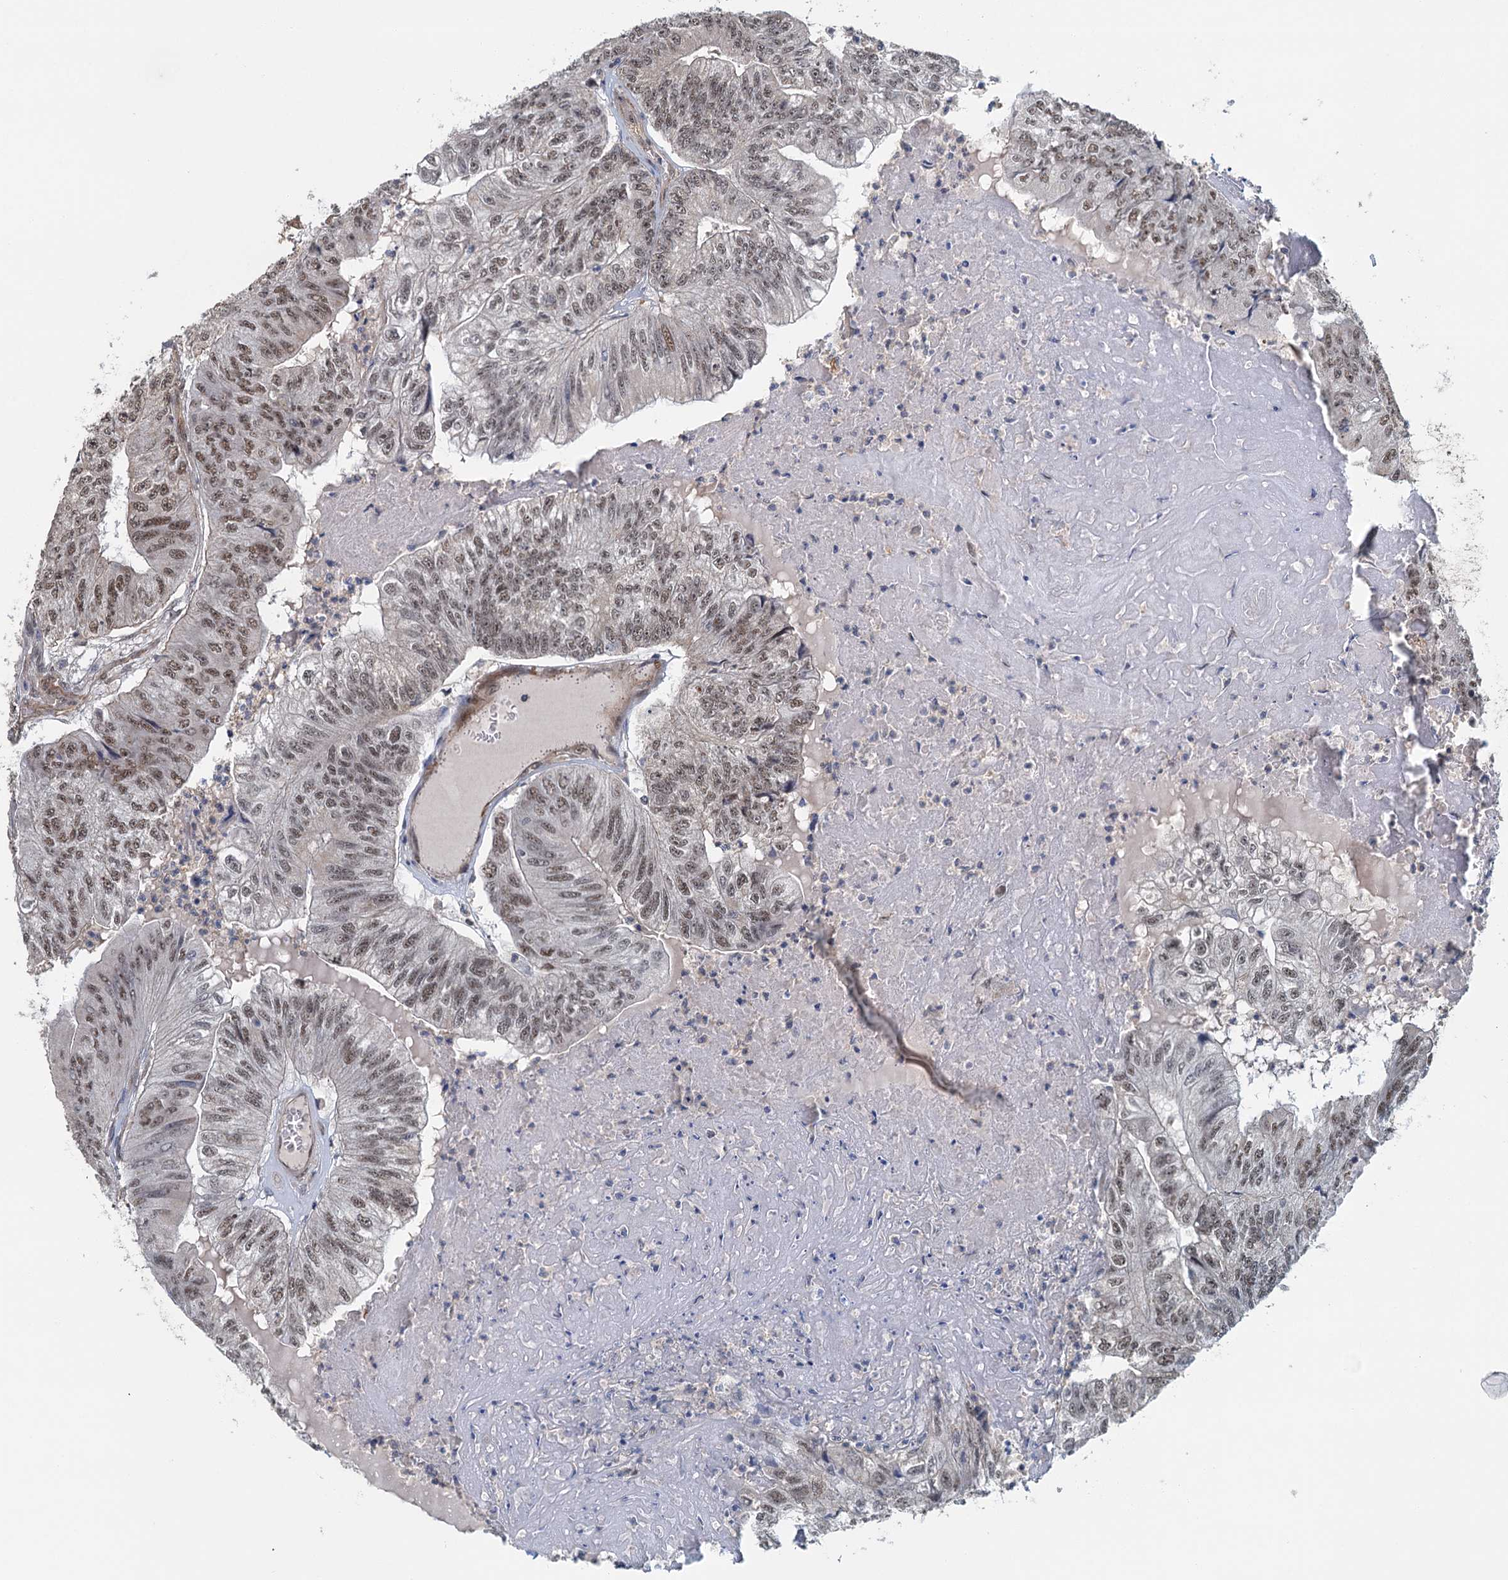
{"staining": {"intensity": "moderate", "quantity": ">75%", "location": "nuclear"}, "tissue": "colorectal cancer", "cell_type": "Tumor cells", "image_type": "cancer", "snomed": [{"axis": "morphology", "description": "Adenocarcinoma, NOS"}, {"axis": "topography", "description": "Colon"}], "caption": "Human colorectal cancer (adenocarcinoma) stained for a protein (brown) shows moderate nuclear positive expression in approximately >75% of tumor cells.", "gene": "TAS2R42", "patient": {"sex": "female", "age": 67}}